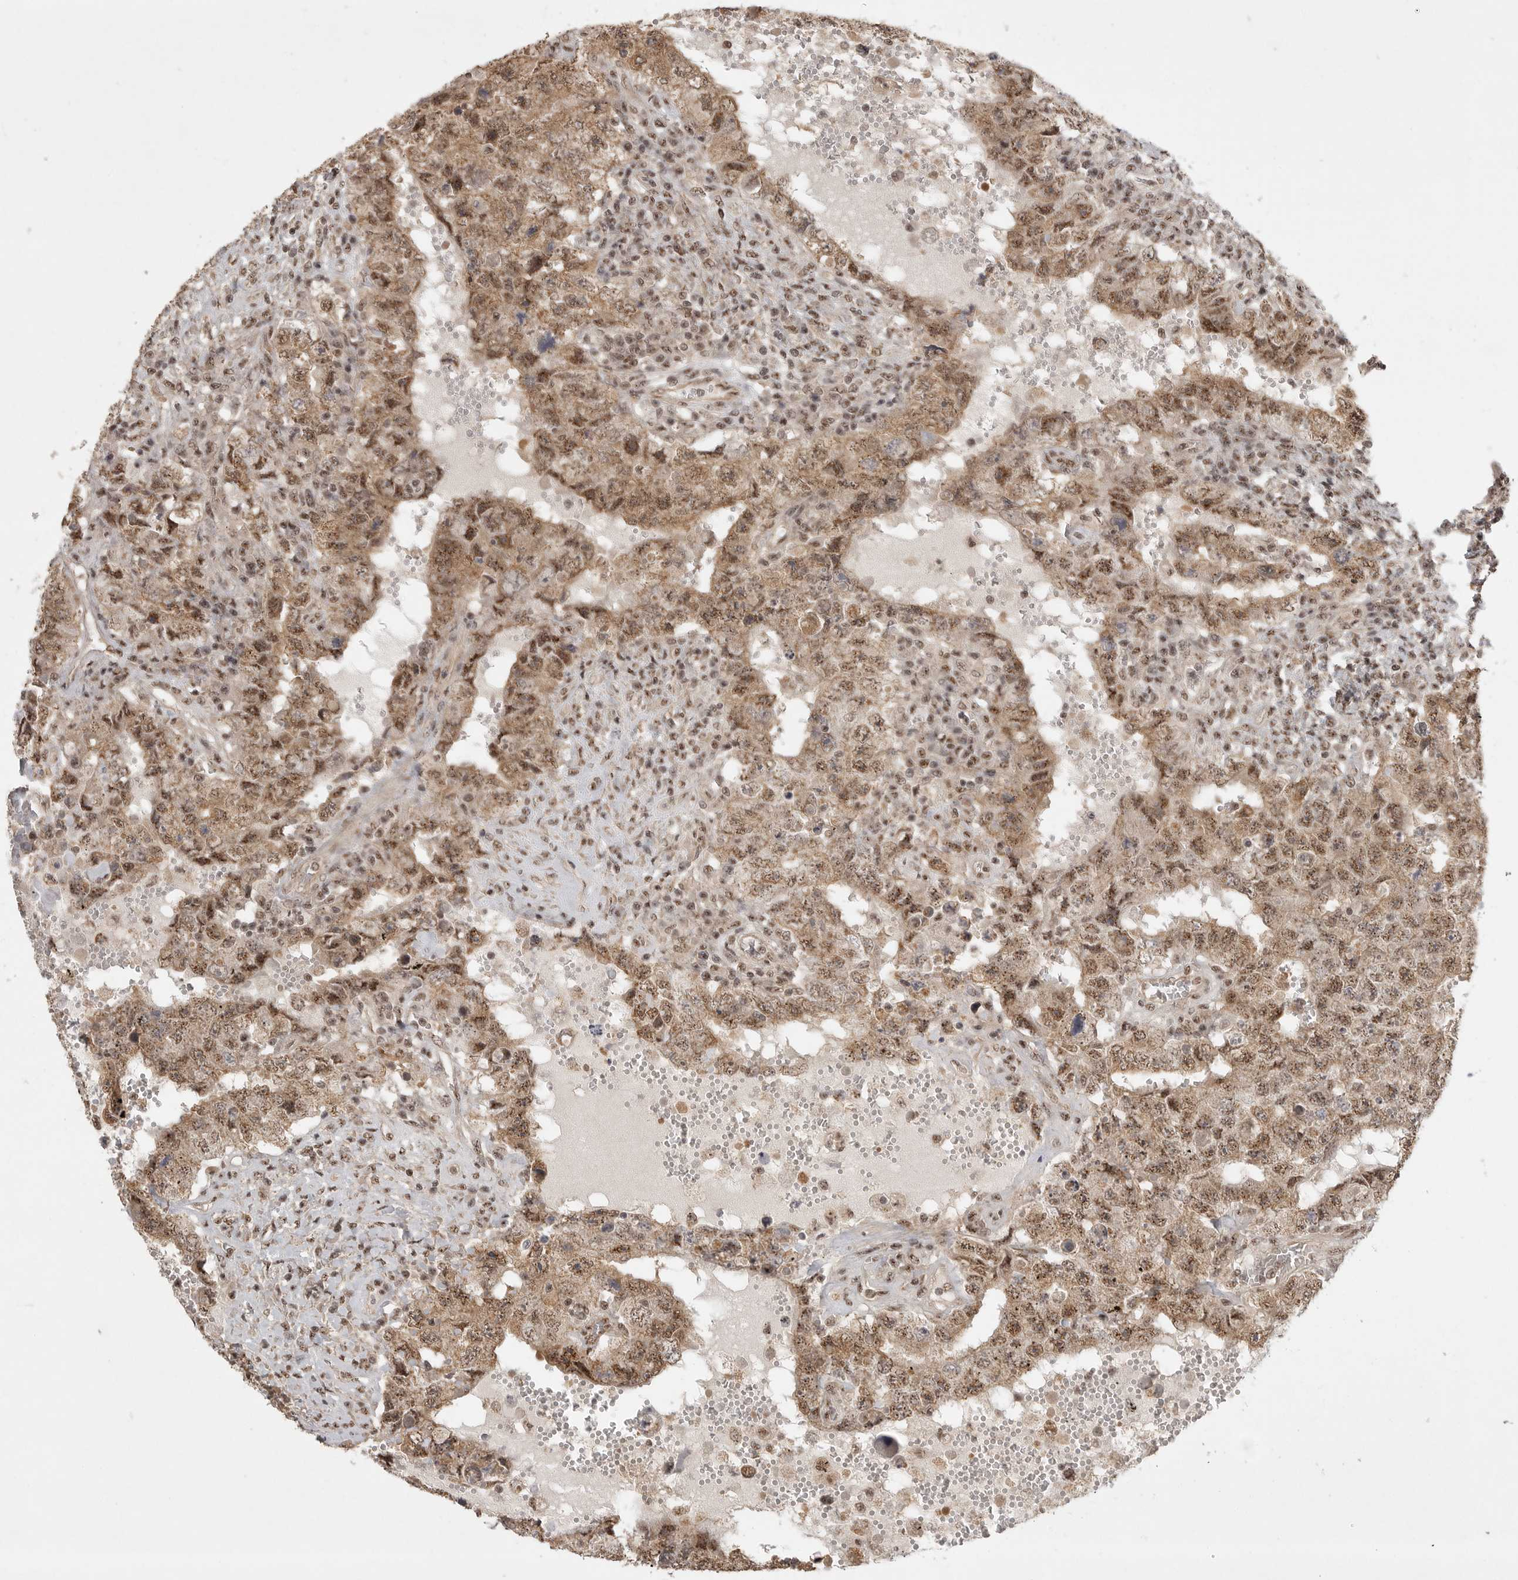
{"staining": {"intensity": "moderate", "quantity": ">75%", "location": "cytoplasmic/membranous,nuclear"}, "tissue": "testis cancer", "cell_type": "Tumor cells", "image_type": "cancer", "snomed": [{"axis": "morphology", "description": "Carcinoma, Embryonal, NOS"}, {"axis": "topography", "description": "Testis"}], "caption": "Immunohistochemical staining of testis cancer (embryonal carcinoma) demonstrates medium levels of moderate cytoplasmic/membranous and nuclear protein staining in approximately >75% of tumor cells.", "gene": "POMP", "patient": {"sex": "male", "age": 26}}